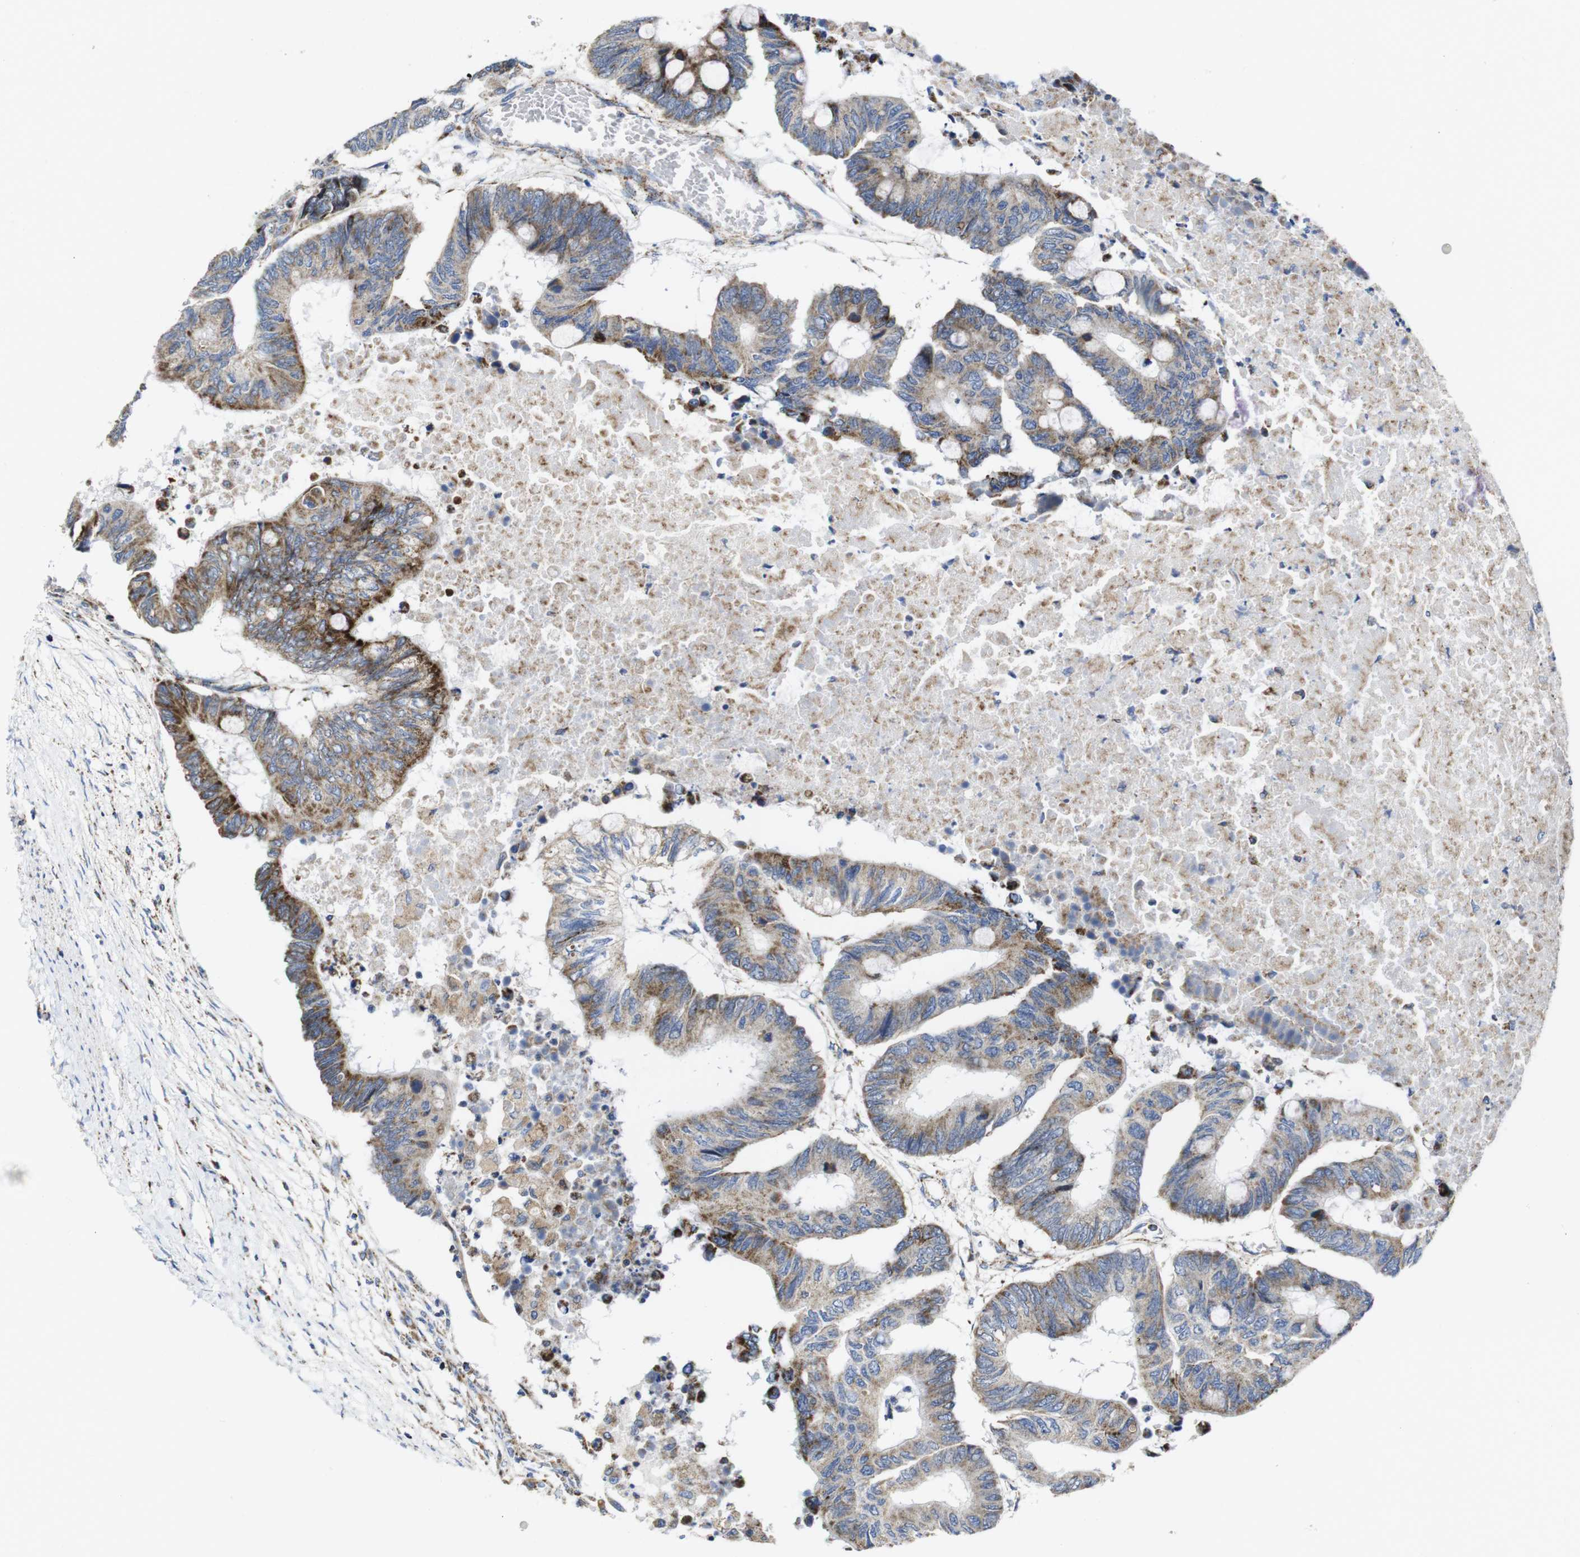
{"staining": {"intensity": "moderate", "quantity": ">75%", "location": "cytoplasmic/membranous"}, "tissue": "colorectal cancer", "cell_type": "Tumor cells", "image_type": "cancer", "snomed": [{"axis": "morphology", "description": "Normal tissue, NOS"}, {"axis": "morphology", "description": "Adenocarcinoma, NOS"}, {"axis": "topography", "description": "Rectum"}, {"axis": "topography", "description": "Peripheral nerve tissue"}], "caption": "This is a micrograph of IHC staining of colorectal cancer, which shows moderate staining in the cytoplasmic/membranous of tumor cells.", "gene": "TMEM192", "patient": {"sex": "male", "age": 92}}